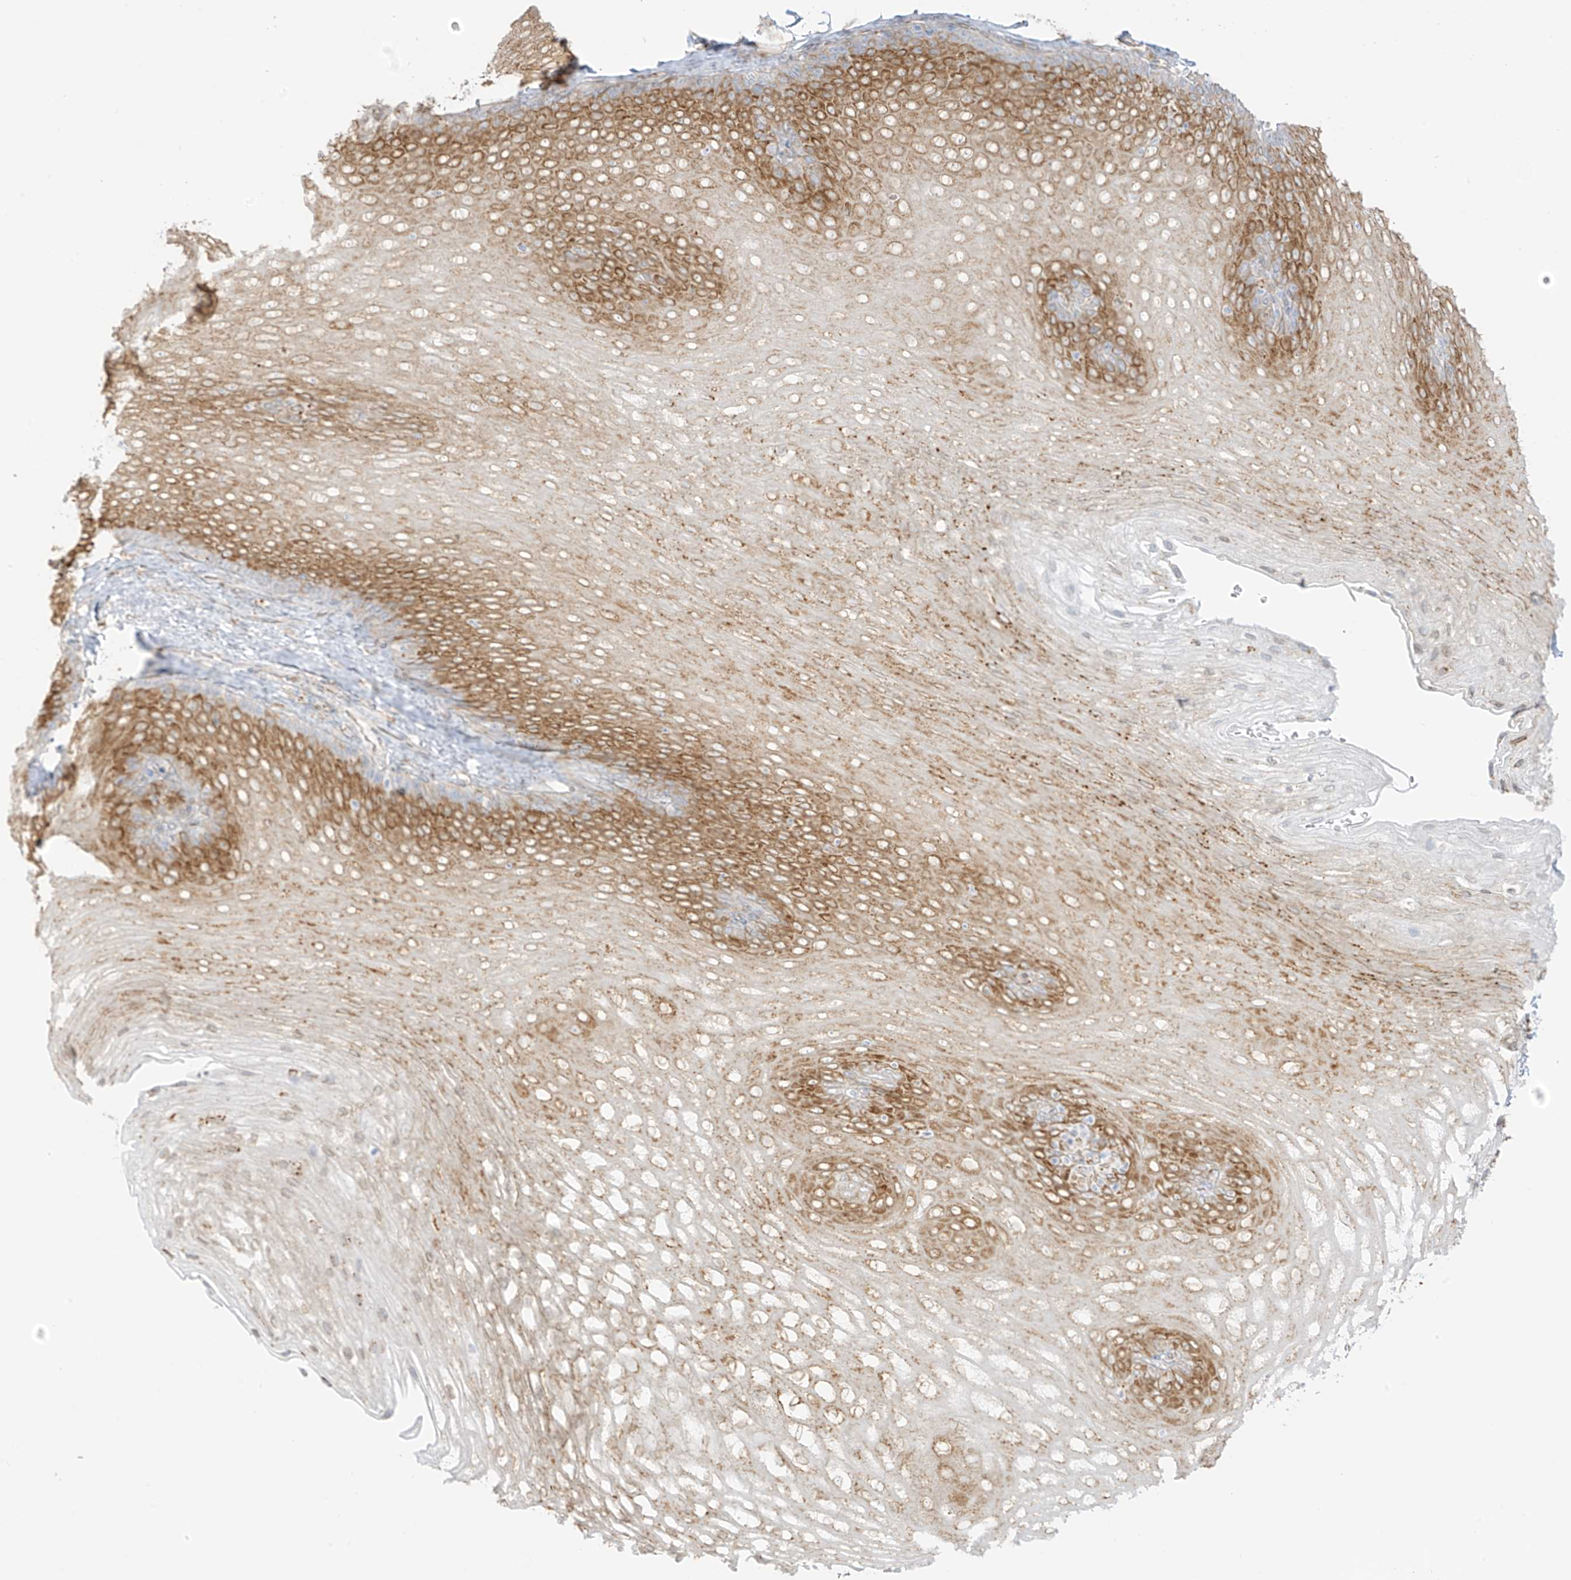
{"staining": {"intensity": "moderate", "quantity": "25%-75%", "location": "cytoplasmic/membranous"}, "tissue": "esophagus", "cell_type": "Squamous epithelial cells", "image_type": "normal", "snomed": [{"axis": "morphology", "description": "Normal tissue, NOS"}, {"axis": "topography", "description": "Esophagus"}], "caption": "Immunohistochemistry (IHC) staining of normal esophagus, which demonstrates medium levels of moderate cytoplasmic/membranous expression in approximately 25%-75% of squamous epithelial cells indicating moderate cytoplasmic/membranous protein expression. The staining was performed using DAB (brown) for protein detection and nuclei were counterstained in hematoxylin (blue).", "gene": "LRRC59", "patient": {"sex": "female", "age": 66}}